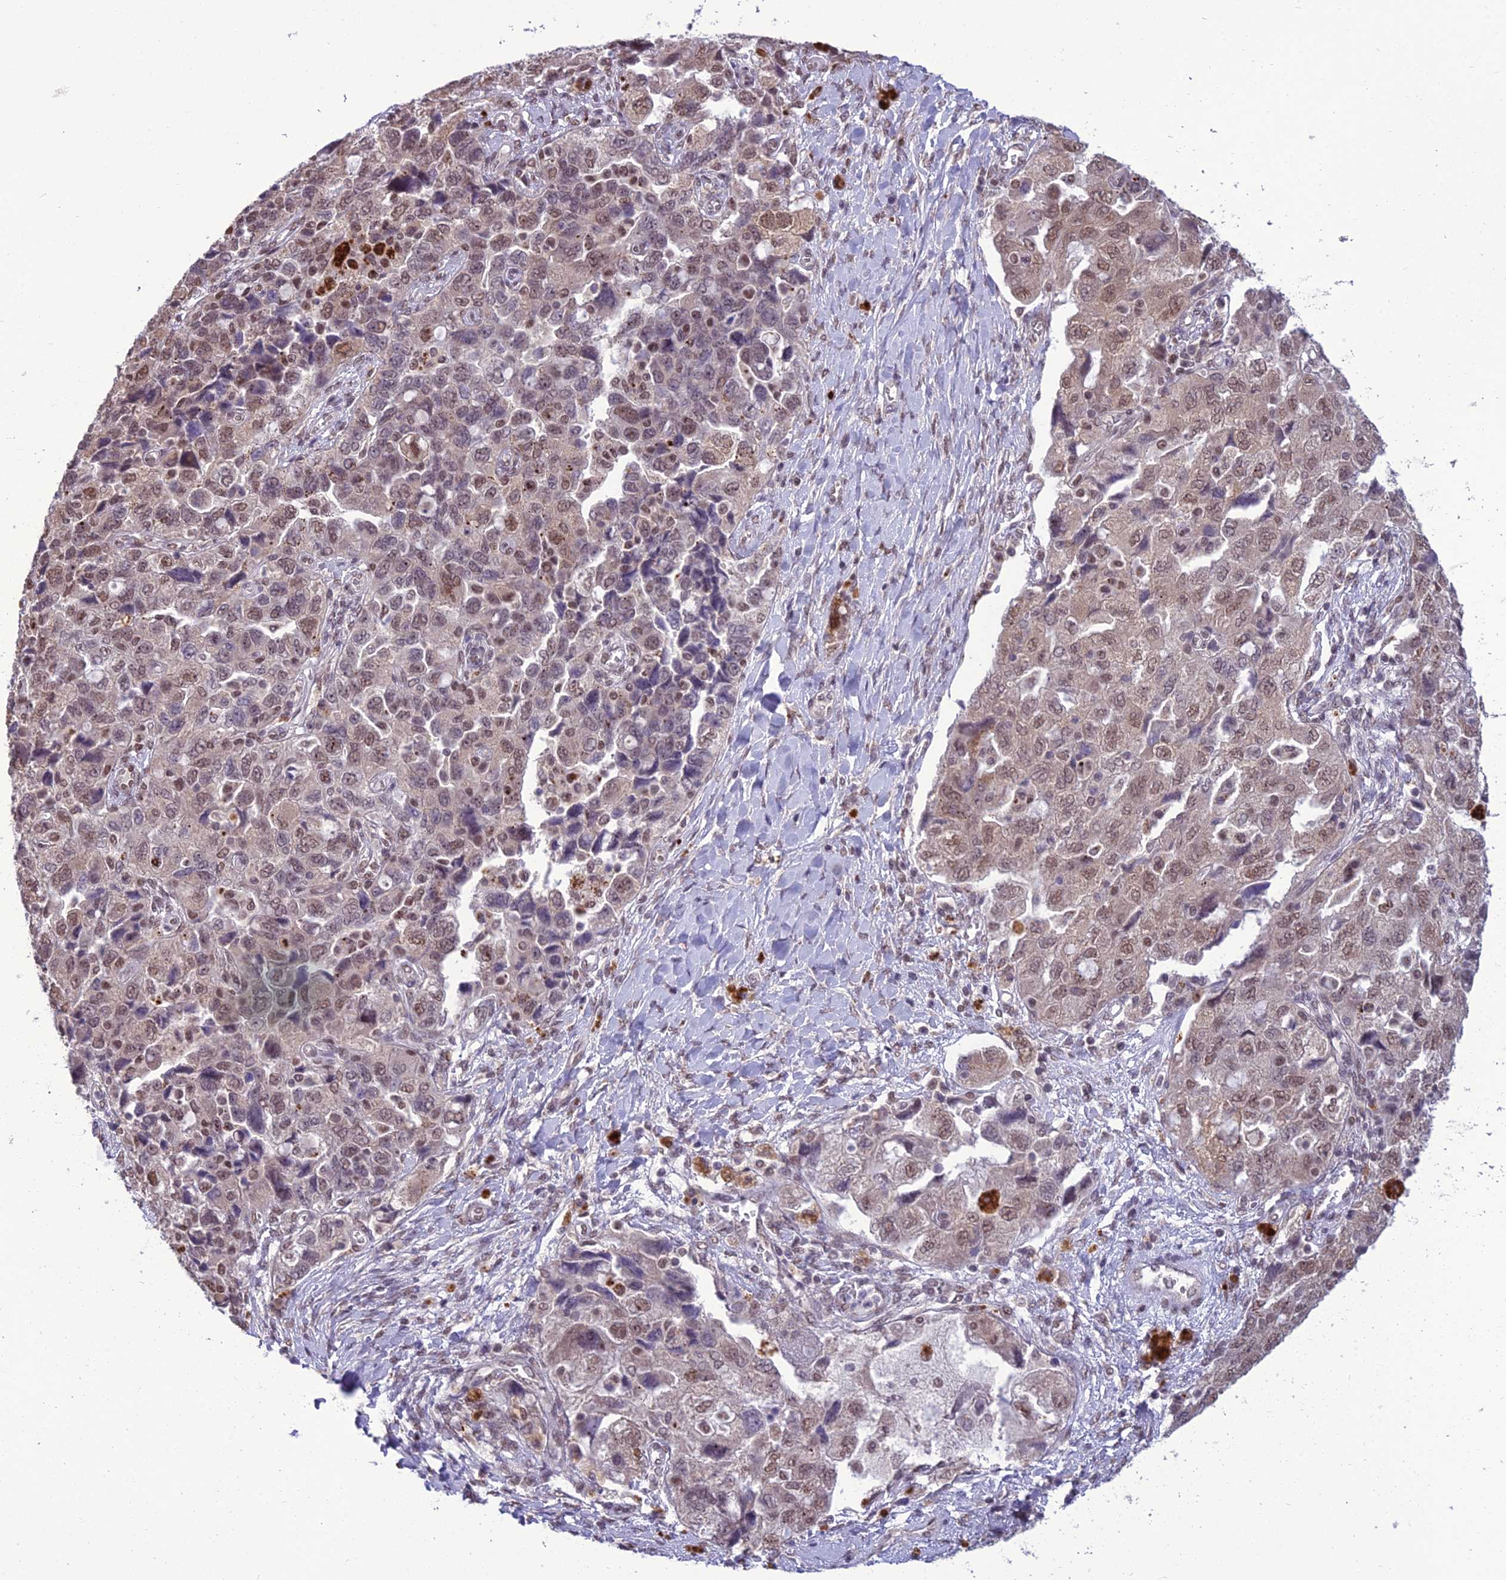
{"staining": {"intensity": "moderate", "quantity": "25%-75%", "location": "nuclear"}, "tissue": "ovarian cancer", "cell_type": "Tumor cells", "image_type": "cancer", "snomed": [{"axis": "morphology", "description": "Carcinoma, NOS"}, {"axis": "morphology", "description": "Cystadenocarcinoma, serous, NOS"}, {"axis": "topography", "description": "Ovary"}], "caption": "Ovarian cancer was stained to show a protein in brown. There is medium levels of moderate nuclear positivity in about 25%-75% of tumor cells.", "gene": "RANBP3", "patient": {"sex": "female", "age": 69}}